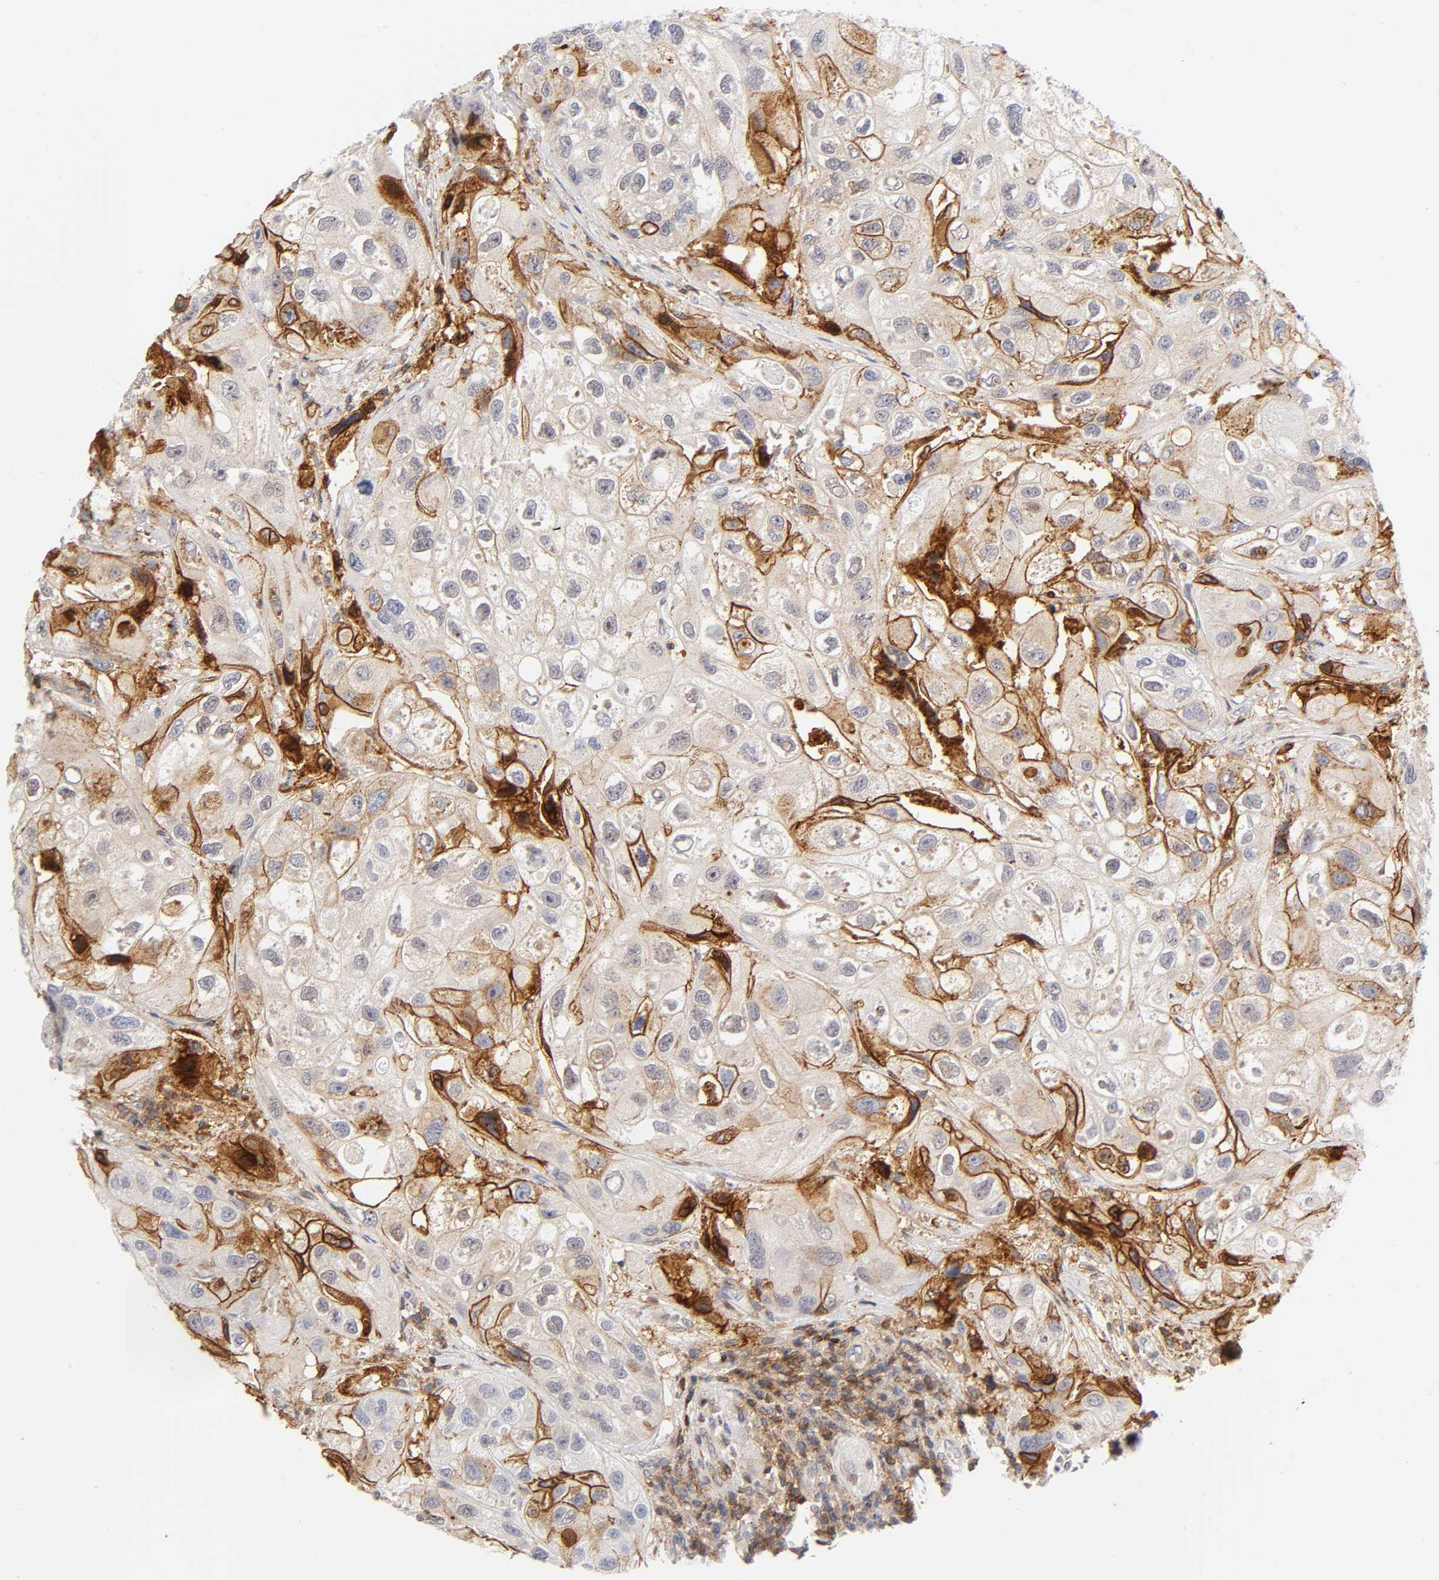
{"staining": {"intensity": "moderate", "quantity": "25%-75%", "location": "cytoplasmic/membranous,nuclear"}, "tissue": "urothelial cancer", "cell_type": "Tumor cells", "image_type": "cancer", "snomed": [{"axis": "morphology", "description": "Urothelial carcinoma, High grade"}, {"axis": "topography", "description": "Urinary bladder"}], "caption": "This image reveals urothelial cancer stained with IHC to label a protein in brown. The cytoplasmic/membranous and nuclear of tumor cells show moderate positivity for the protein. Nuclei are counter-stained blue.", "gene": "ANXA7", "patient": {"sex": "female", "age": 64}}